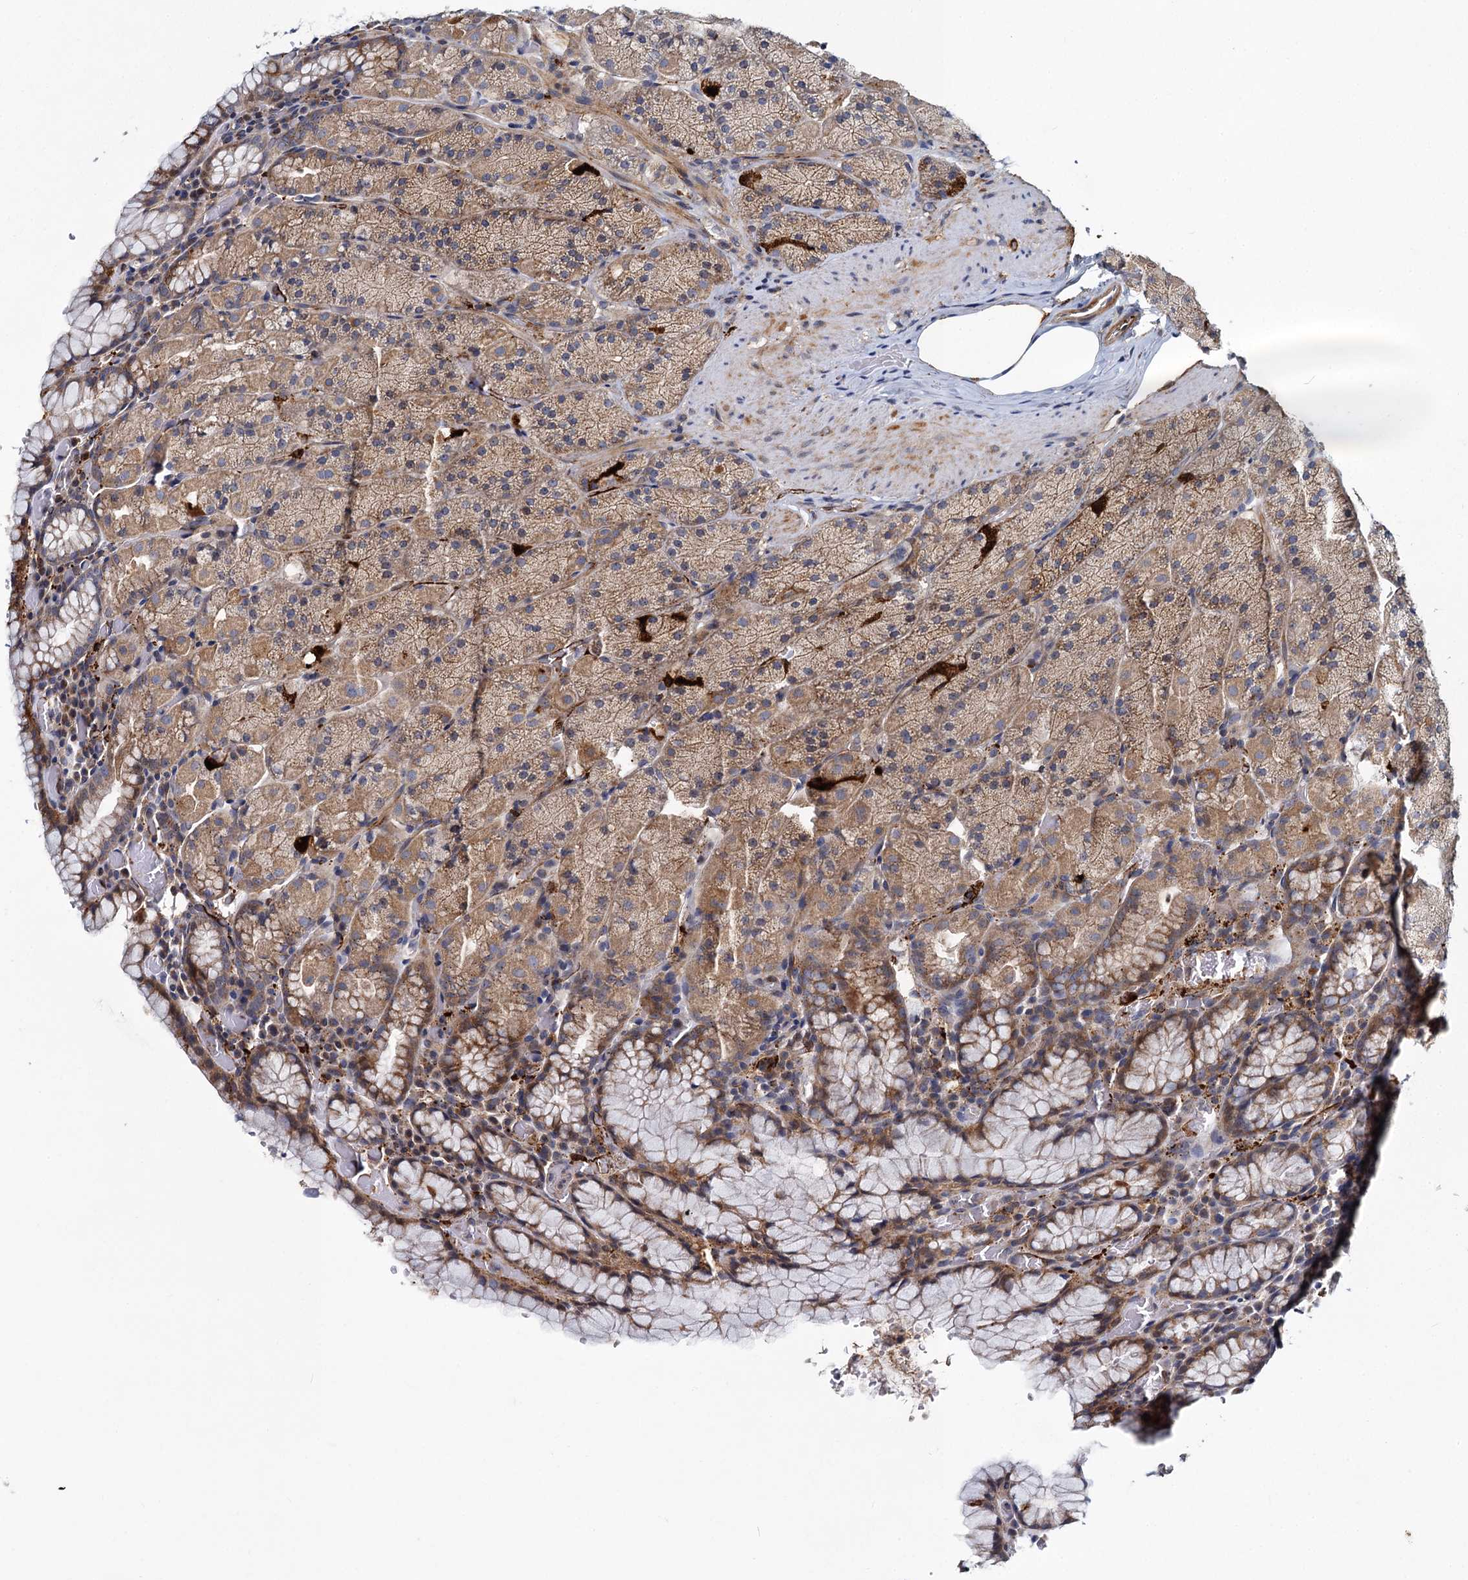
{"staining": {"intensity": "moderate", "quantity": ">75%", "location": "cytoplasmic/membranous"}, "tissue": "stomach", "cell_type": "Glandular cells", "image_type": "normal", "snomed": [{"axis": "morphology", "description": "Normal tissue, NOS"}, {"axis": "topography", "description": "Stomach, upper"}, {"axis": "topography", "description": "Stomach, lower"}], "caption": "Glandular cells display medium levels of moderate cytoplasmic/membranous staining in approximately >75% of cells in unremarkable human stomach.", "gene": "DCUN1D2", "patient": {"sex": "male", "age": 80}}